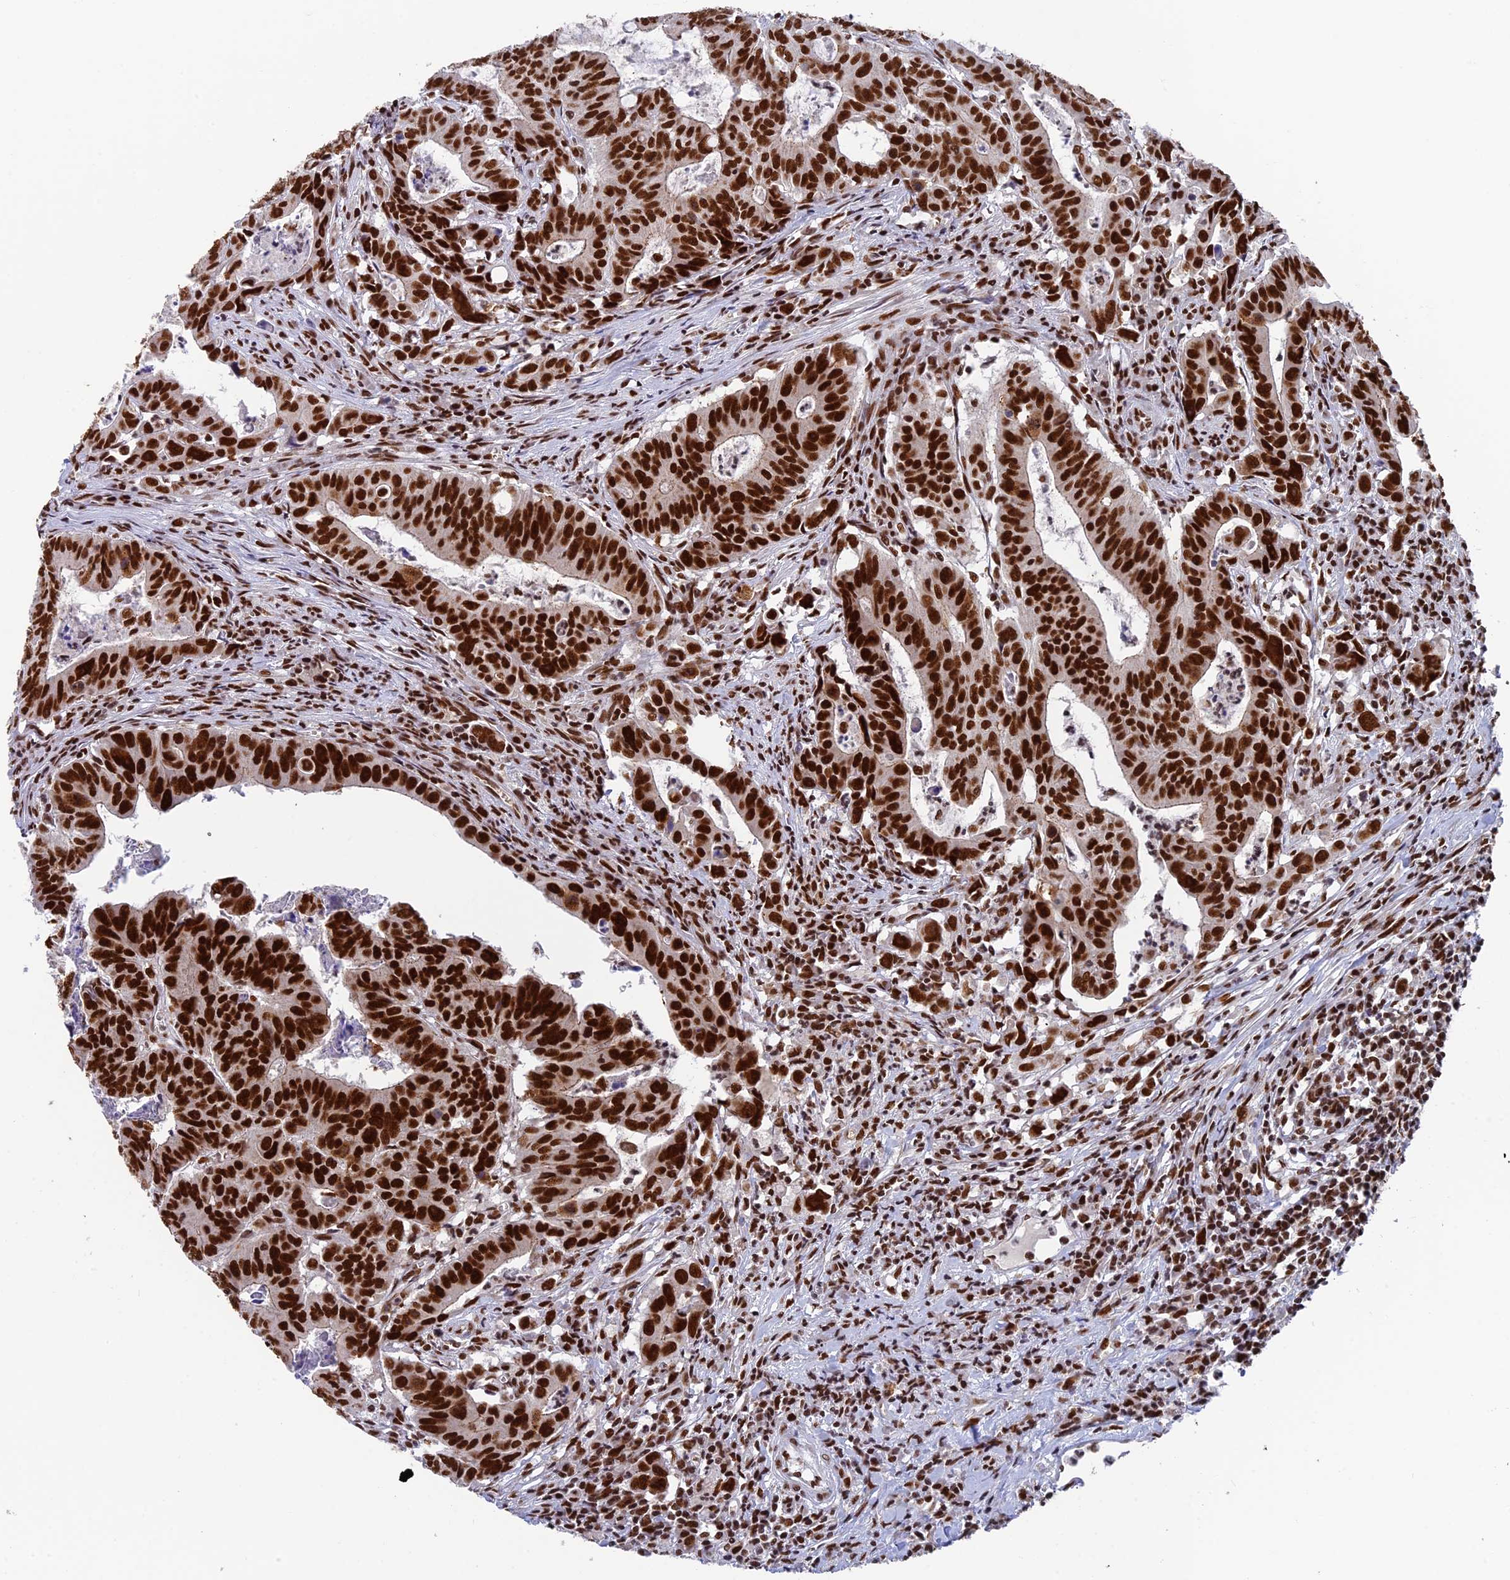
{"staining": {"intensity": "strong", "quantity": ">75%", "location": "nuclear"}, "tissue": "colorectal cancer", "cell_type": "Tumor cells", "image_type": "cancer", "snomed": [{"axis": "morphology", "description": "Adenocarcinoma, NOS"}, {"axis": "topography", "description": "Rectum"}], "caption": "Adenocarcinoma (colorectal) was stained to show a protein in brown. There is high levels of strong nuclear staining in about >75% of tumor cells.", "gene": "EEF1AKMT3", "patient": {"sex": "male", "age": 69}}